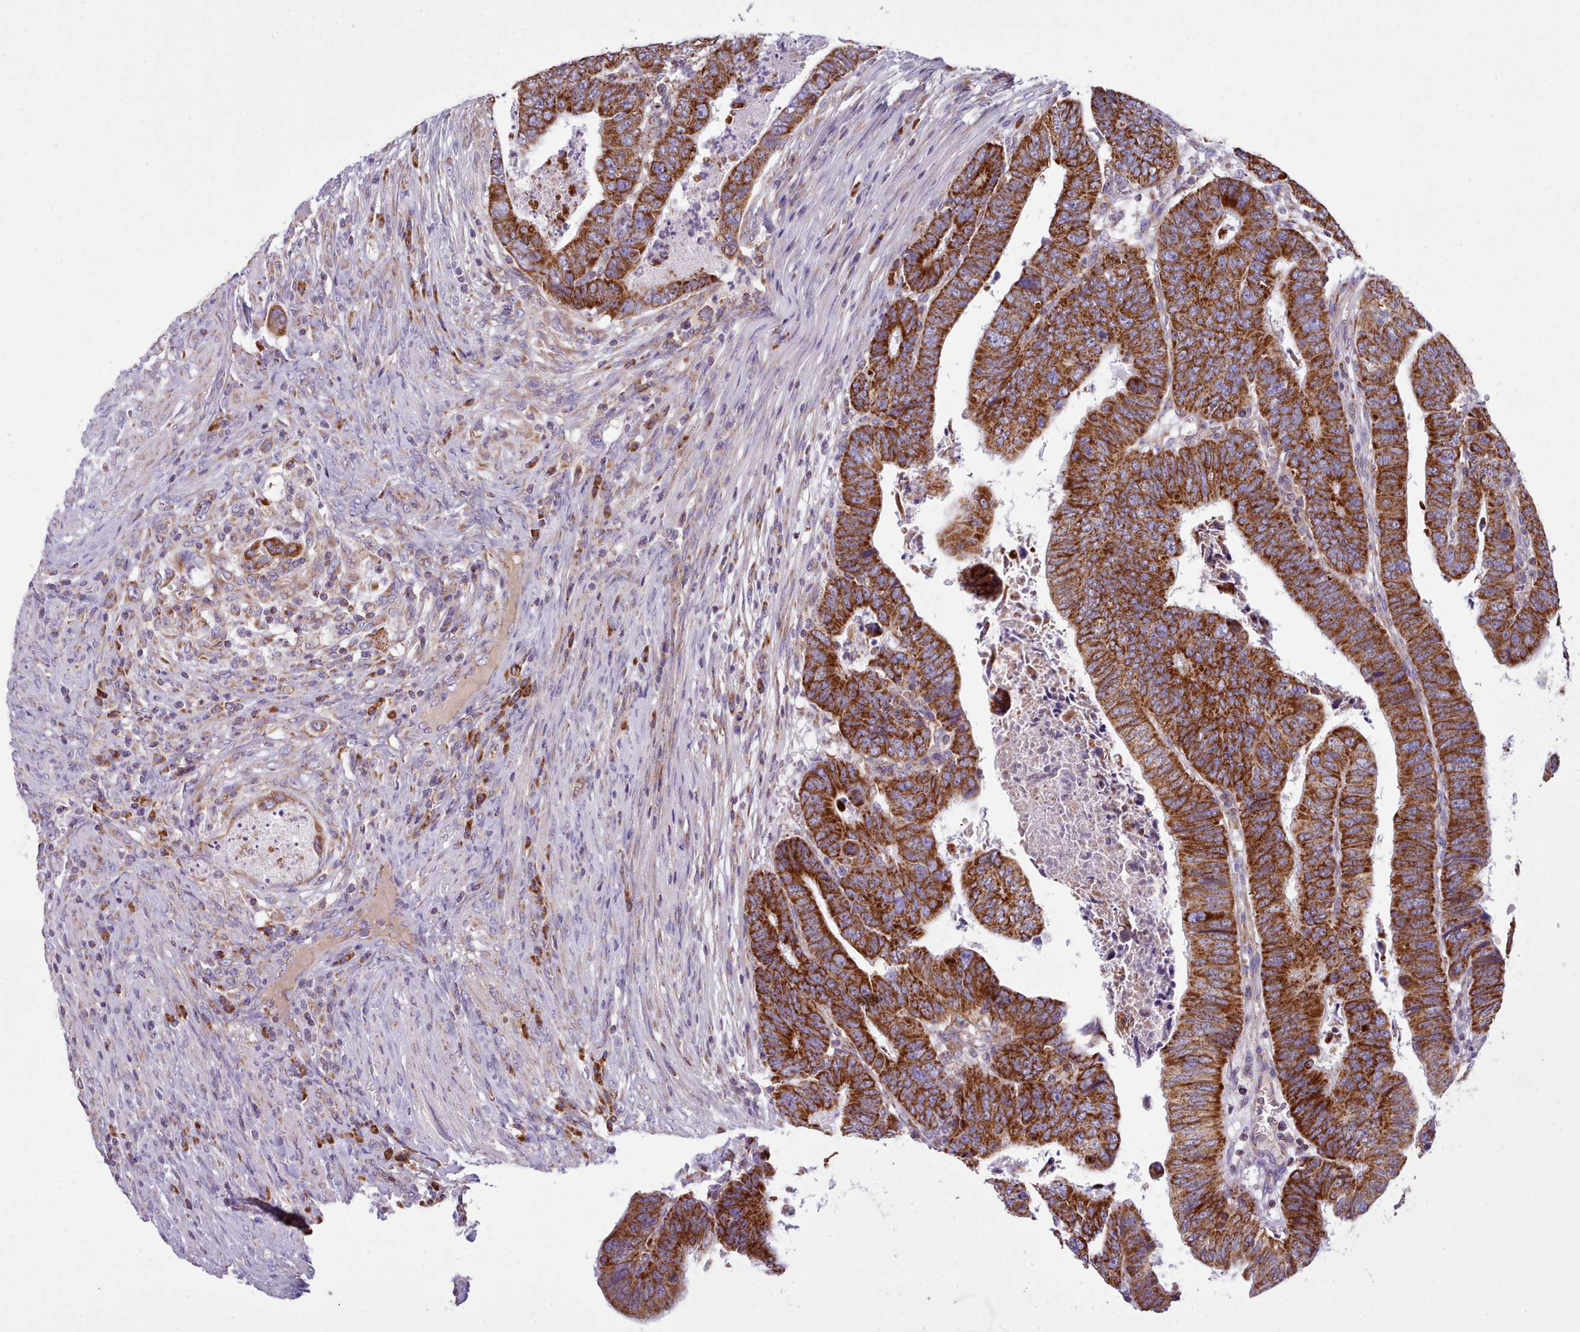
{"staining": {"intensity": "strong", "quantity": ">75%", "location": "cytoplasmic/membranous"}, "tissue": "colorectal cancer", "cell_type": "Tumor cells", "image_type": "cancer", "snomed": [{"axis": "morphology", "description": "Normal tissue, NOS"}, {"axis": "morphology", "description": "Adenocarcinoma, NOS"}, {"axis": "topography", "description": "Rectum"}], "caption": "Immunohistochemical staining of human colorectal cancer shows strong cytoplasmic/membranous protein staining in approximately >75% of tumor cells.", "gene": "SRP54", "patient": {"sex": "female", "age": 65}}